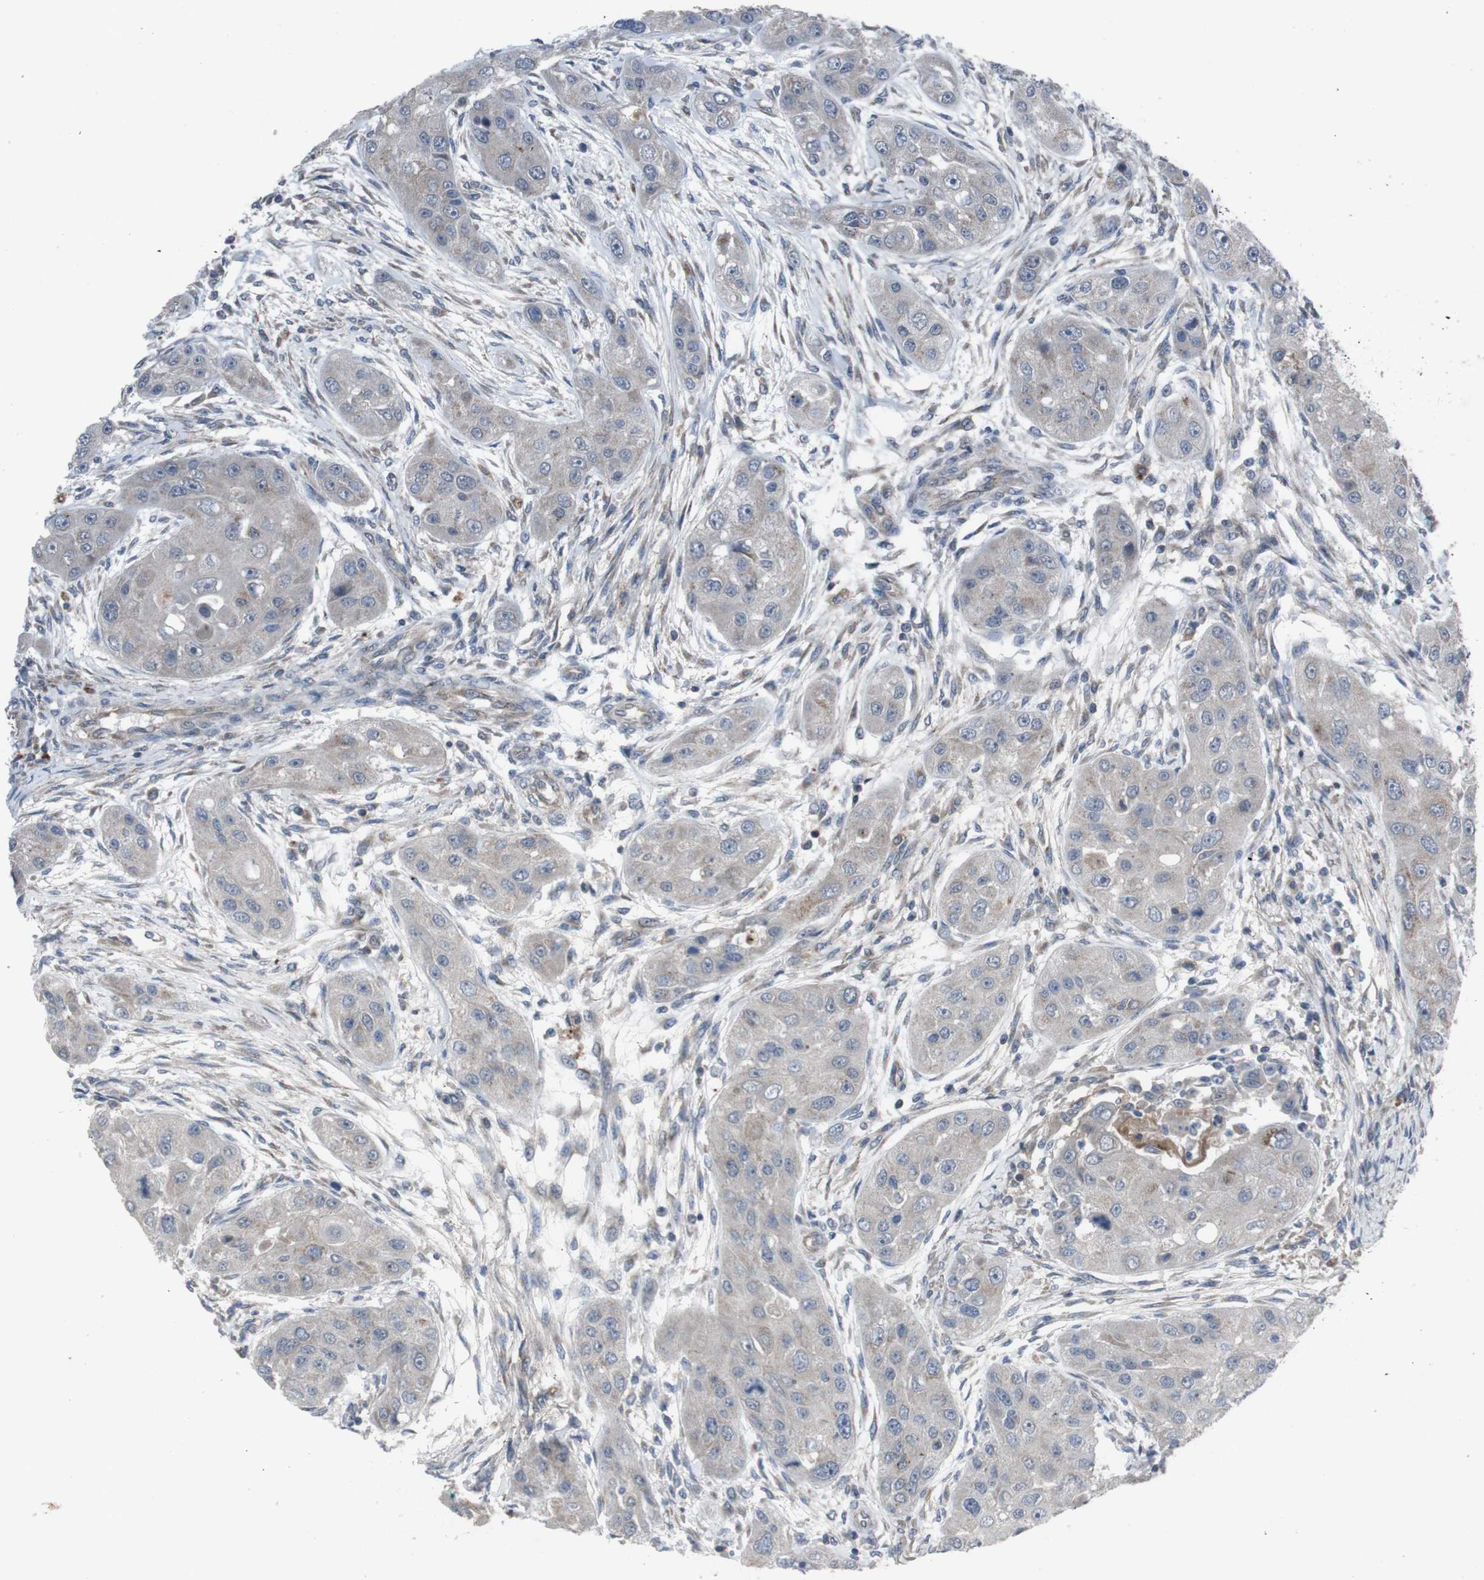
{"staining": {"intensity": "weak", "quantity": "<25%", "location": "cytoplasmic/membranous"}, "tissue": "head and neck cancer", "cell_type": "Tumor cells", "image_type": "cancer", "snomed": [{"axis": "morphology", "description": "Normal tissue, NOS"}, {"axis": "morphology", "description": "Squamous cell carcinoma, NOS"}, {"axis": "topography", "description": "Skeletal muscle"}, {"axis": "topography", "description": "Head-Neck"}], "caption": "Tumor cells are negative for brown protein staining in squamous cell carcinoma (head and neck). (Stains: DAB immunohistochemistry with hematoxylin counter stain, Microscopy: brightfield microscopy at high magnification).", "gene": "EFNA5", "patient": {"sex": "male", "age": 51}}